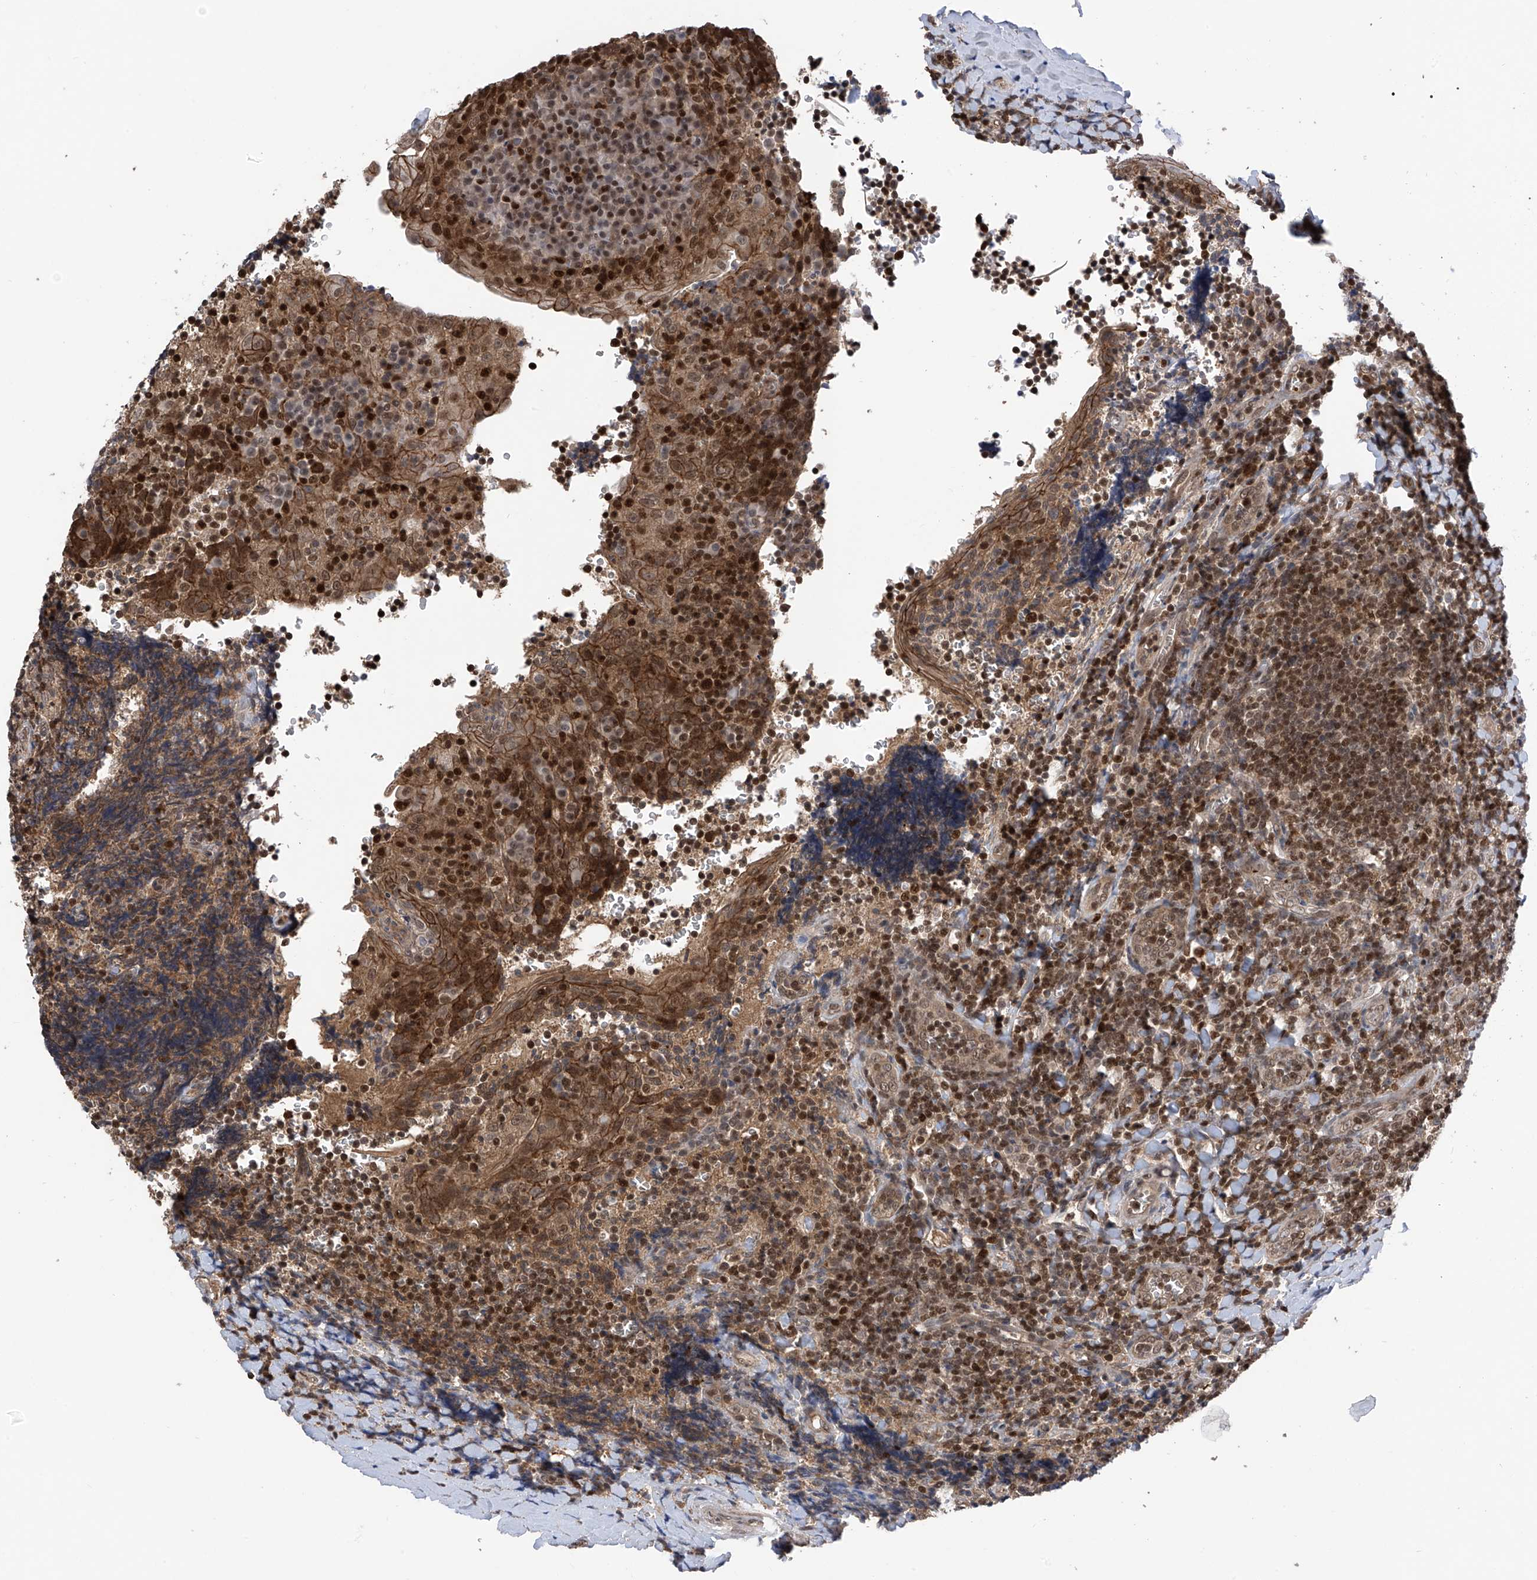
{"staining": {"intensity": "strong", "quantity": "25%-75%", "location": "cytoplasmic/membranous,nuclear"}, "tissue": "tonsil", "cell_type": "Germinal center cells", "image_type": "normal", "snomed": [{"axis": "morphology", "description": "Normal tissue, NOS"}, {"axis": "topography", "description": "Tonsil"}], "caption": "Immunohistochemical staining of benign tonsil demonstrates high levels of strong cytoplasmic/membranous,nuclear expression in about 25%-75% of germinal center cells.", "gene": "DNAJC9", "patient": {"sex": "male", "age": 27}}